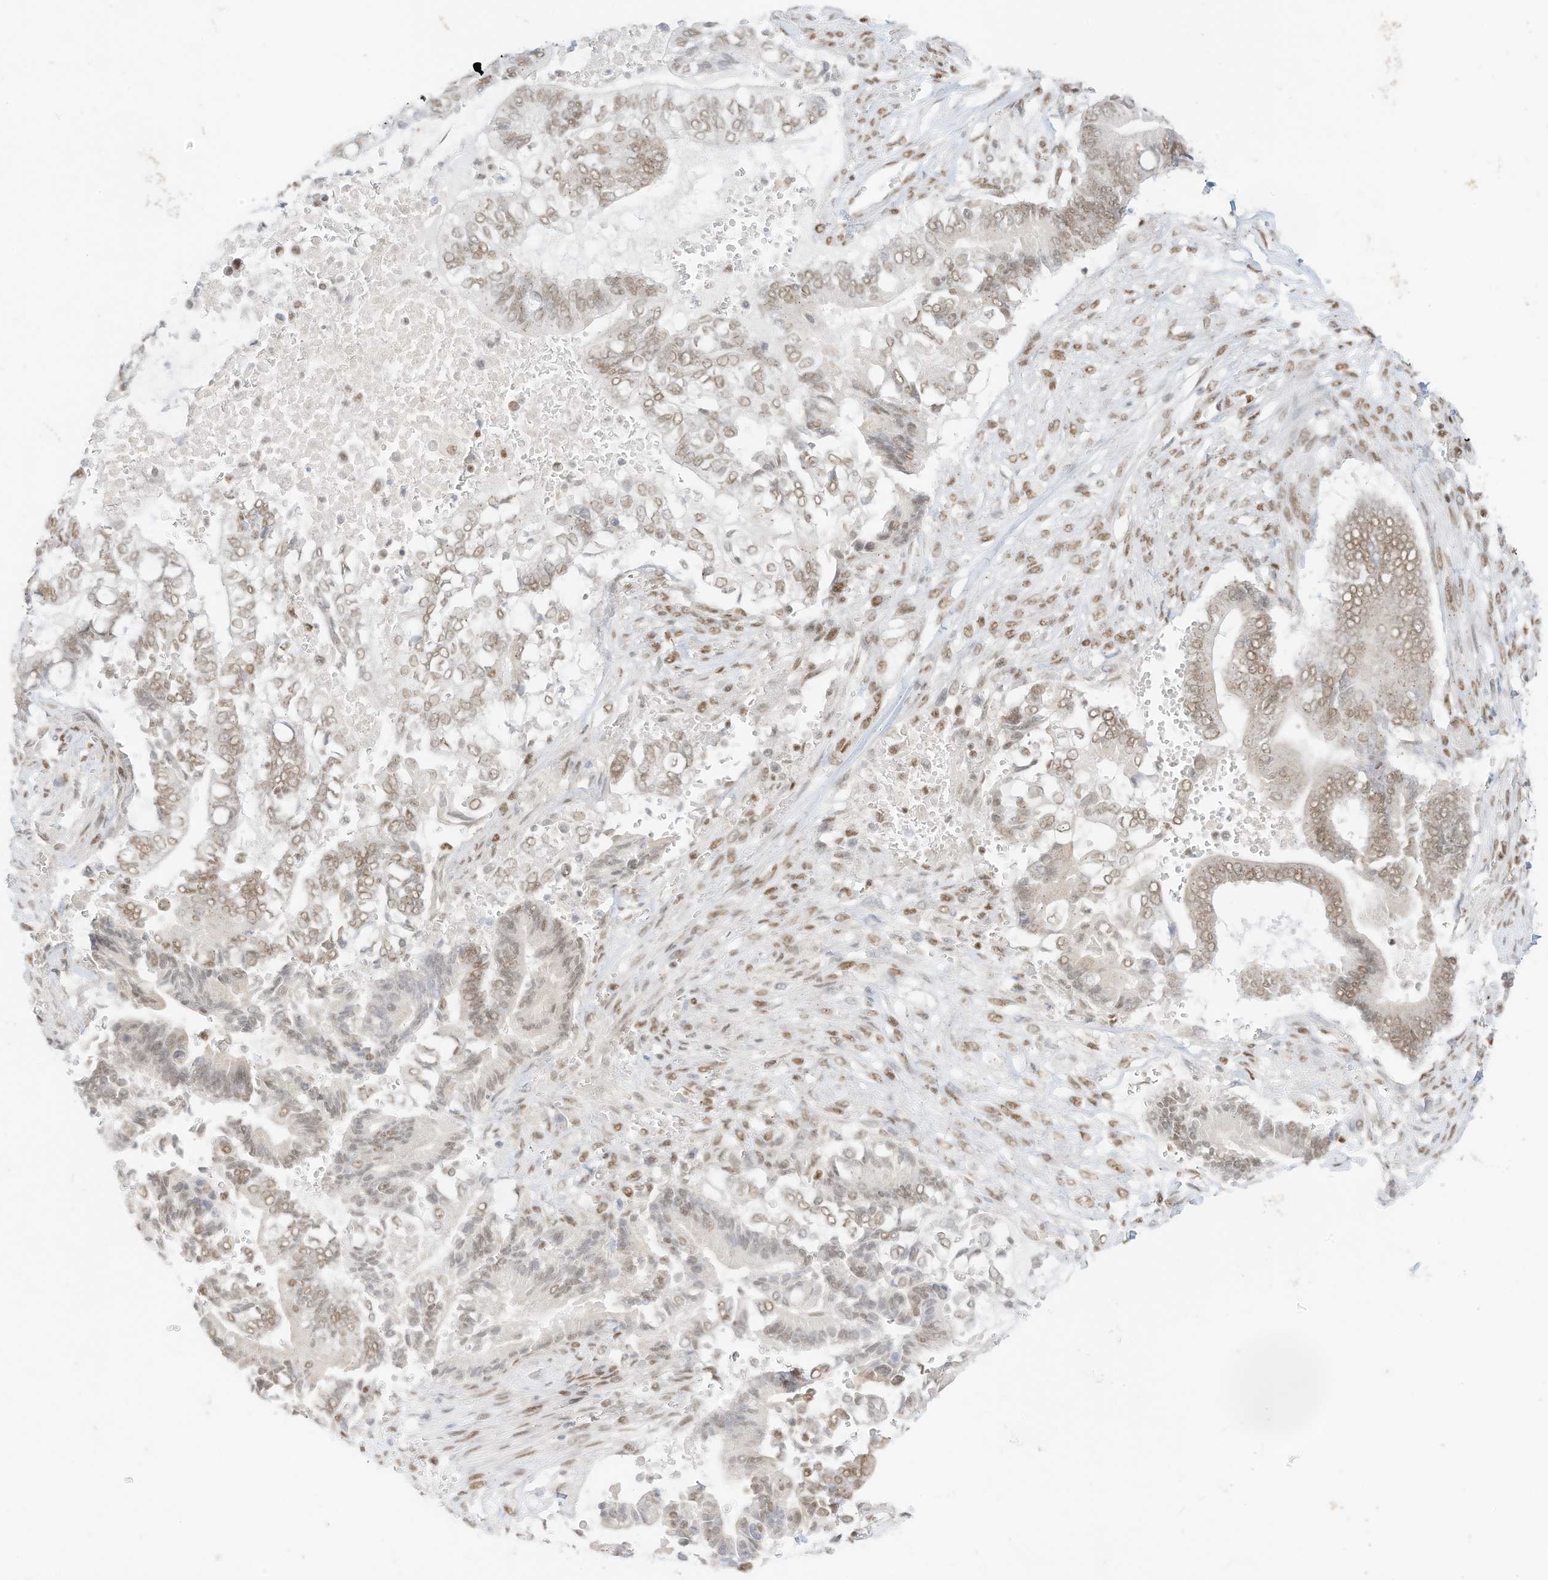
{"staining": {"intensity": "weak", "quantity": ">75%", "location": "nuclear"}, "tissue": "pancreatic cancer", "cell_type": "Tumor cells", "image_type": "cancer", "snomed": [{"axis": "morphology", "description": "Adenocarcinoma, NOS"}, {"axis": "topography", "description": "Pancreas"}], "caption": "Immunohistochemical staining of pancreatic cancer reveals low levels of weak nuclear positivity in approximately >75% of tumor cells.", "gene": "SMARCA2", "patient": {"sex": "male", "age": 68}}